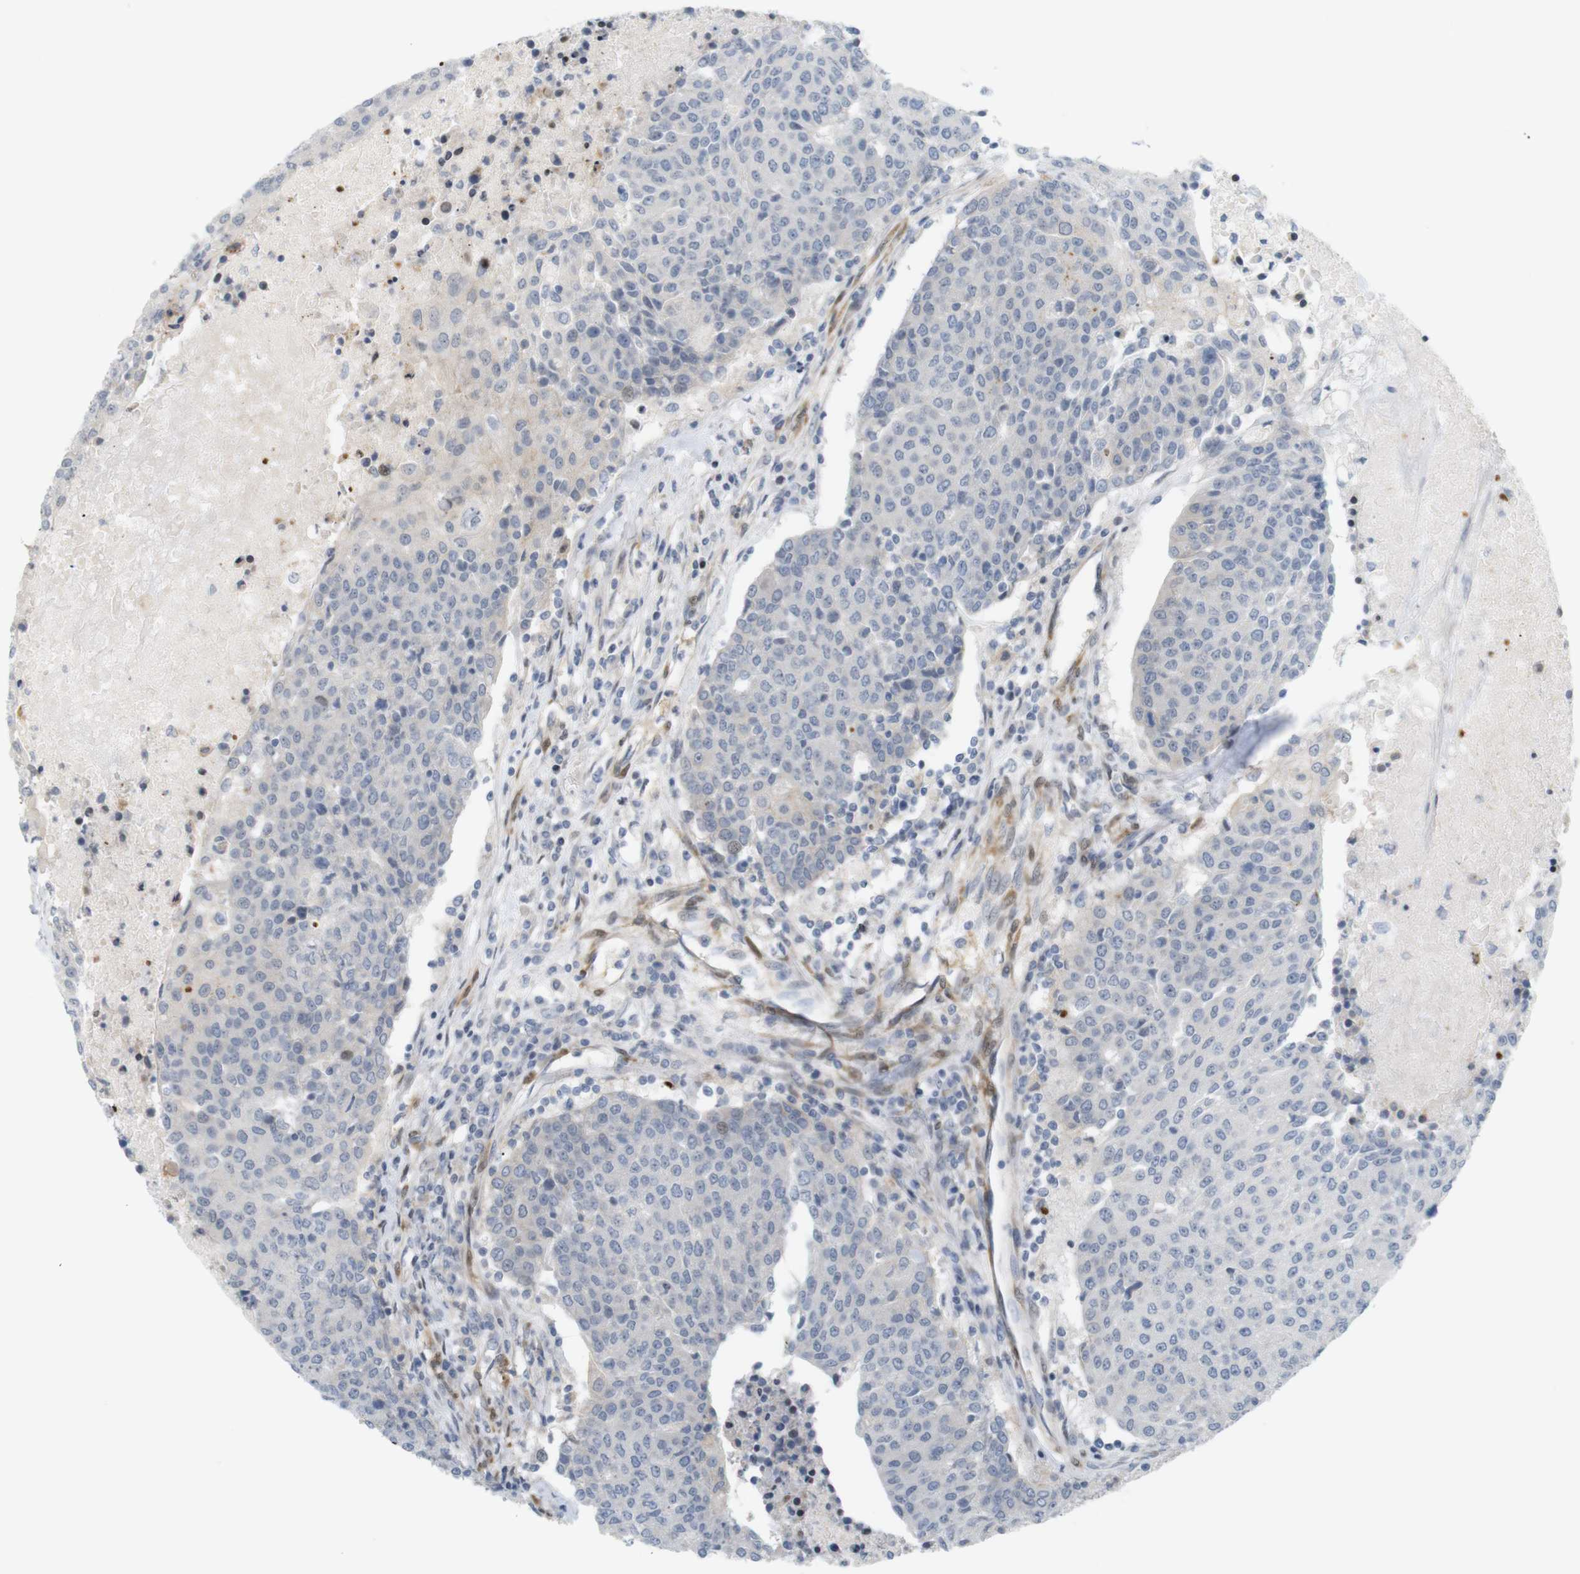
{"staining": {"intensity": "negative", "quantity": "none", "location": "none"}, "tissue": "urothelial cancer", "cell_type": "Tumor cells", "image_type": "cancer", "snomed": [{"axis": "morphology", "description": "Urothelial carcinoma, High grade"}, {"axis": "topography", "description": "Urinary bladder"}], "caption": "There is no significant staining in tumor cells of urothelial cancer.", "gene": "PPP1R14A", "patient": {"sex": "female", "age": 85}}